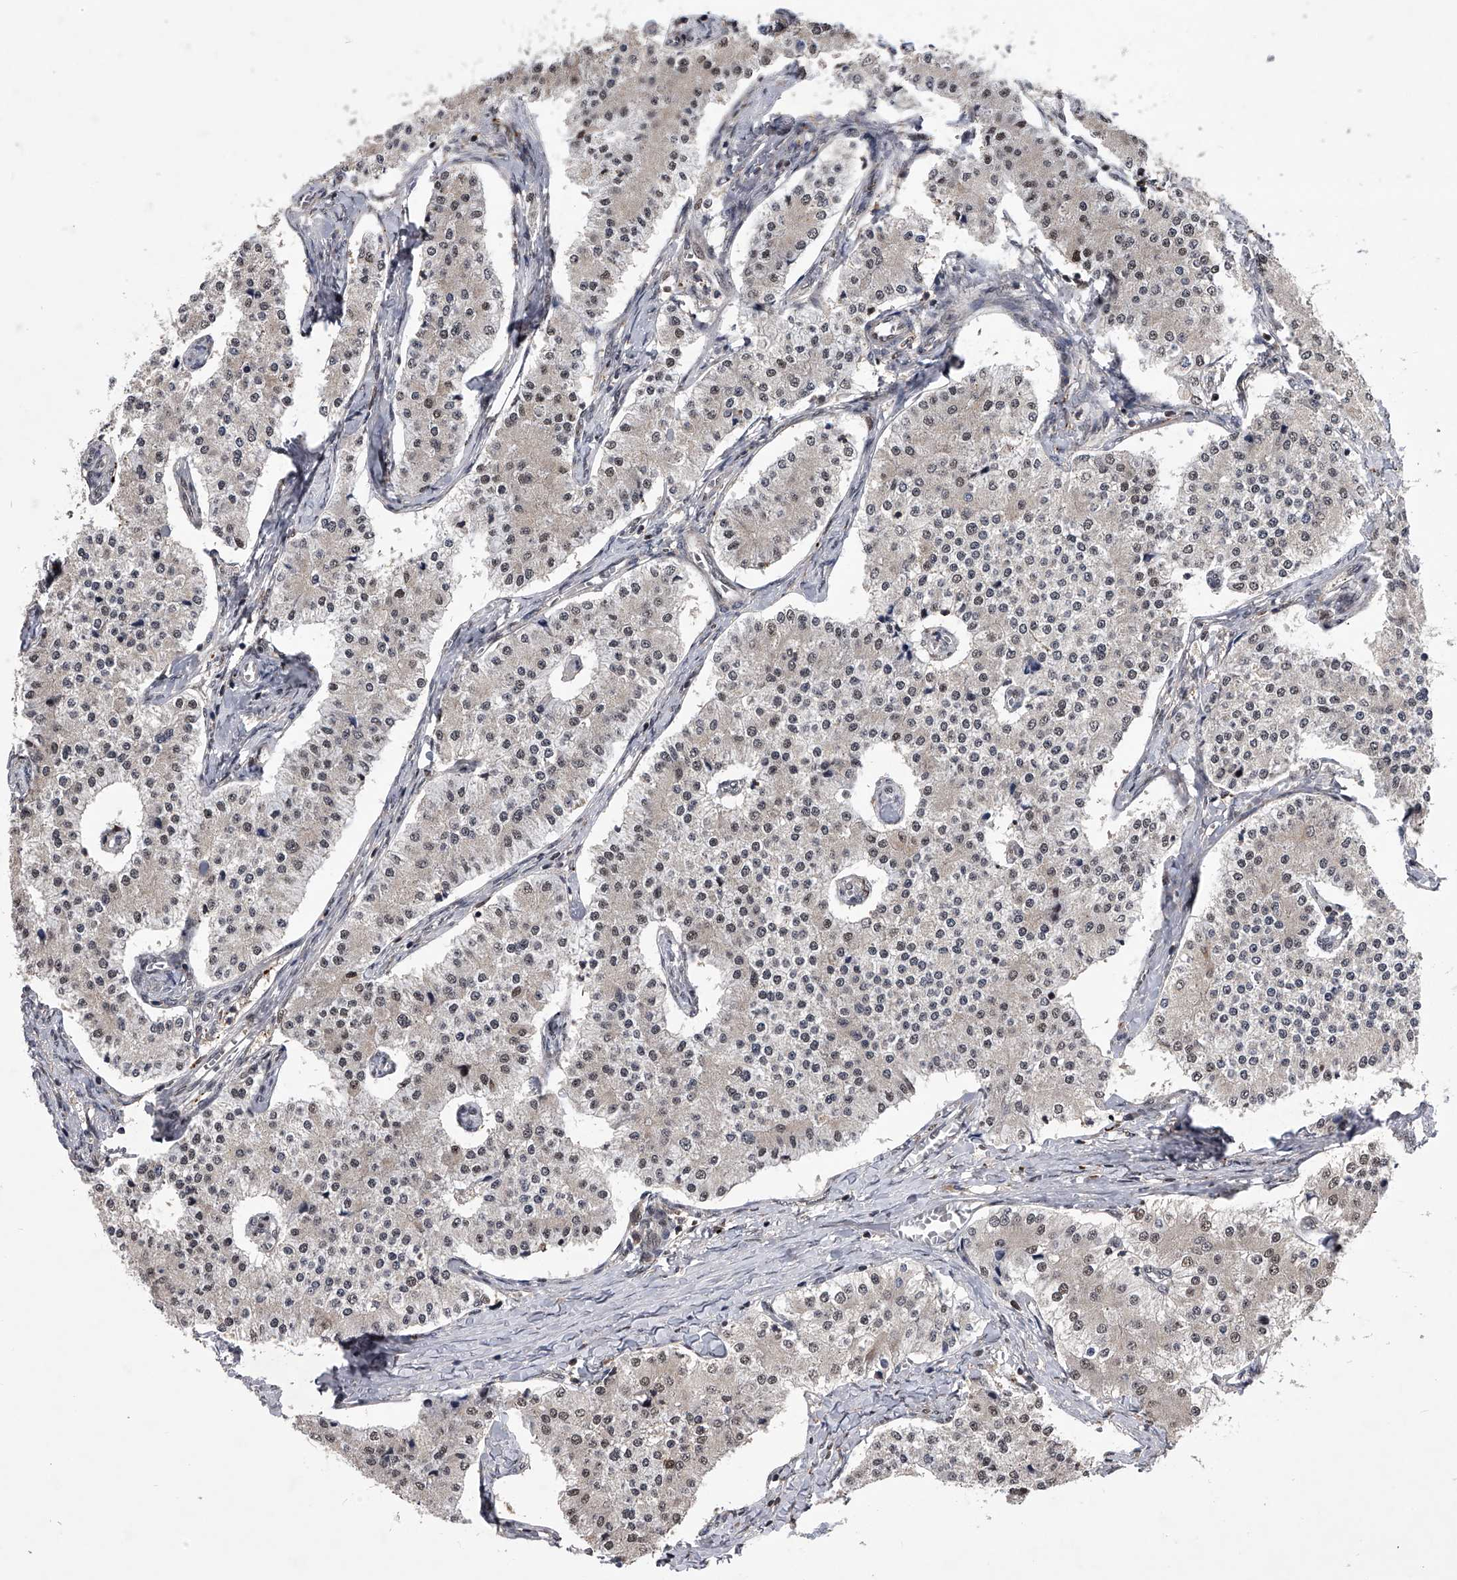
{"staining": {"intensity": "weak", "quantity": "25%-75%", "location": "nuclear"}, "tissue": "carcinoid", "cell_type": "Tumor cells", "image_type": "cancer", "snomed": [{"axis": "morphology", "description": "Carcinoid, malignant, NOS"}, {"axis": "topography", "description": "Colon"}], "caption": "Immunohistochemistry image of neoplastic tissue: human malignant carcinoid stained using immunohistochemistry (IHC) reveals low levels of weak protein expression localized specifically in the nuclear of tumor cells, appearing as a nuclear brown color.", "gene": "CMTR1", "patient": {"sex": "female", "age": 52}}